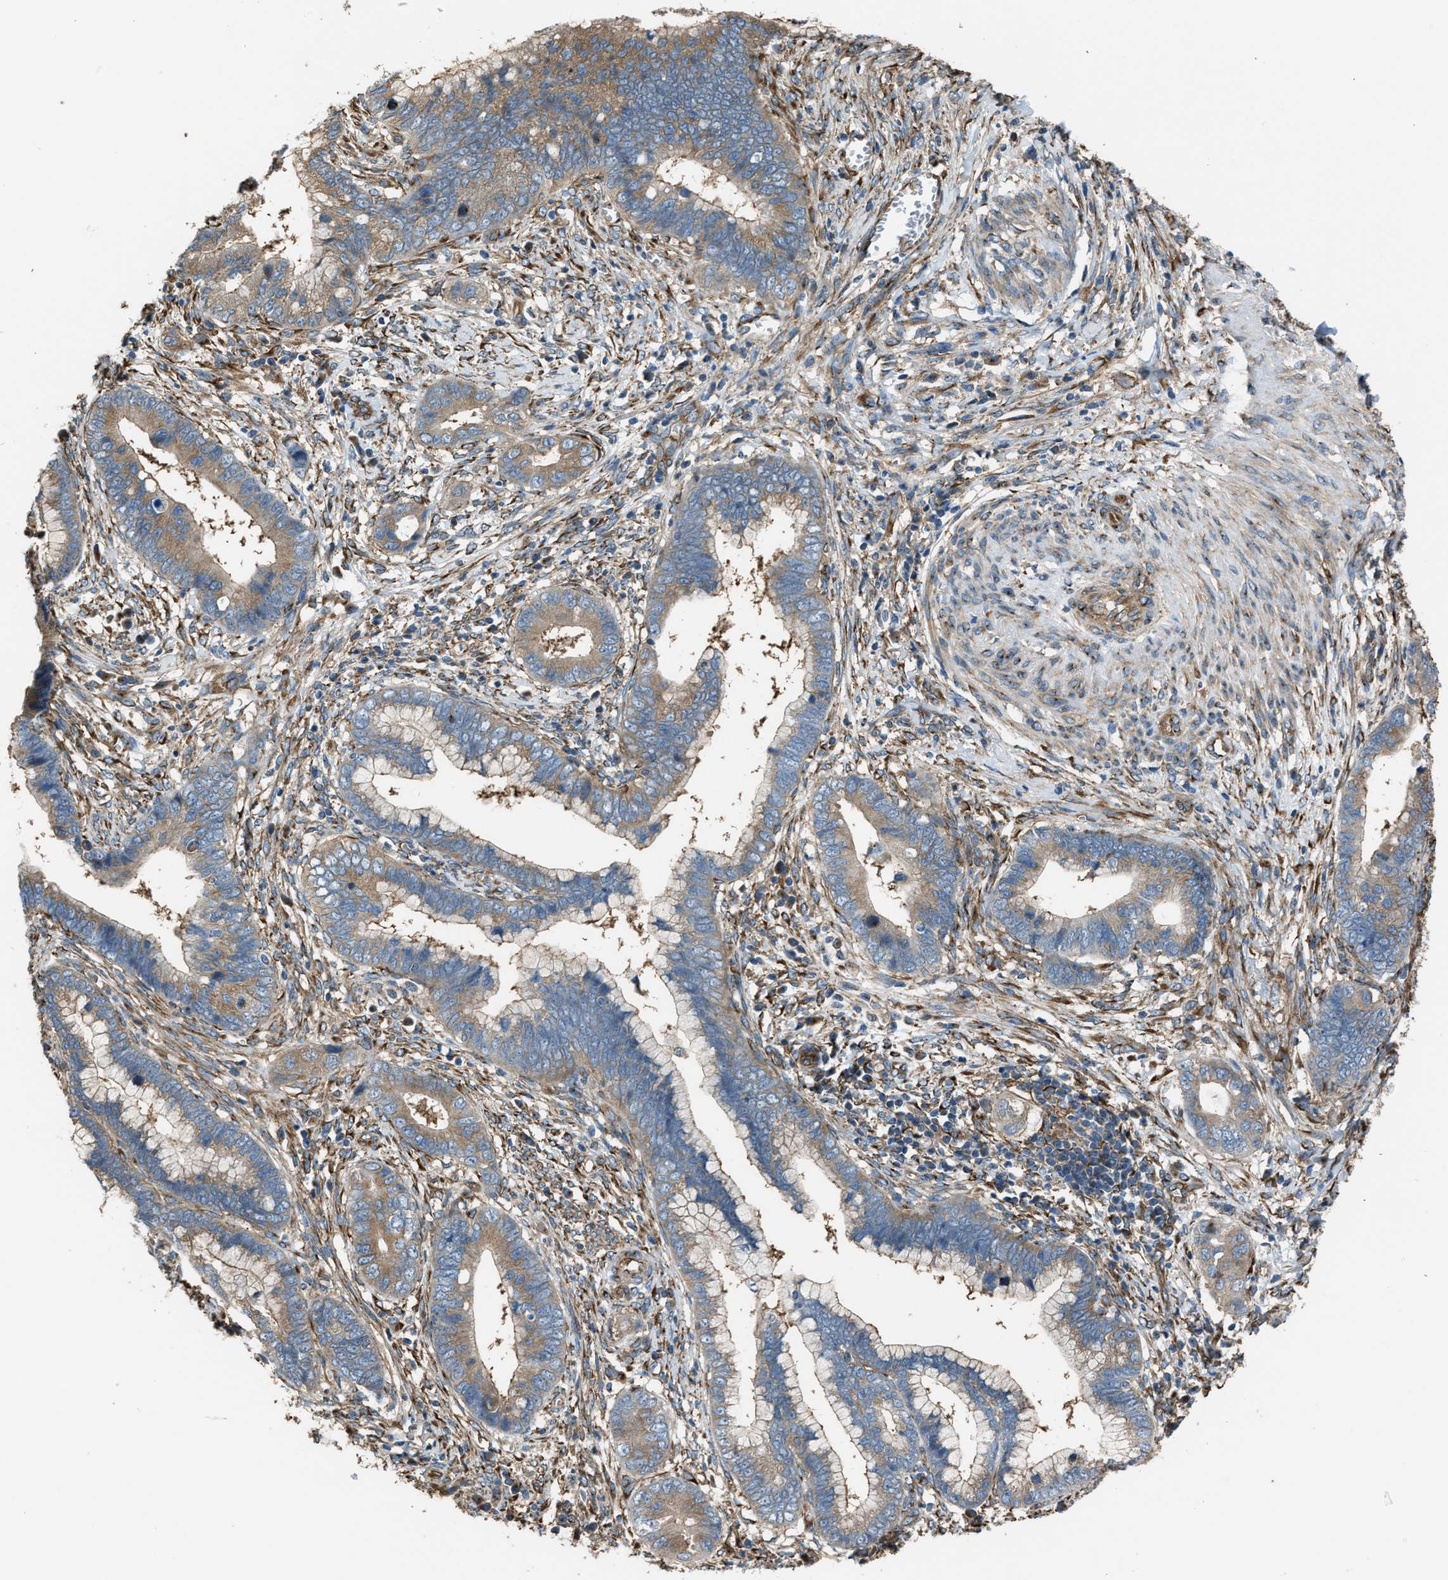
{"staining": {"intensity": "moderate", "quantity": ">75%", "location": "cytoplasmic/membranous"}, "tissue": "cervical cancer", "cell_type": "Tumor cells", "image_type": "cancer", "snomed": [{"axis": "morphology", "description": "Adenocarcinoma, NOS"}, {"axis": "topography", "description": "Cervix"}], "caption": "Moderate cytoplasmic/membranous expression is identified in approximately >75% of tumor cells in adenocarcinoma (cervical). Ihc stains the protein in brown and the nuclei are stained blue.", "gene": "TRPC1", "patient": {"sex": "female", "age": 44}}